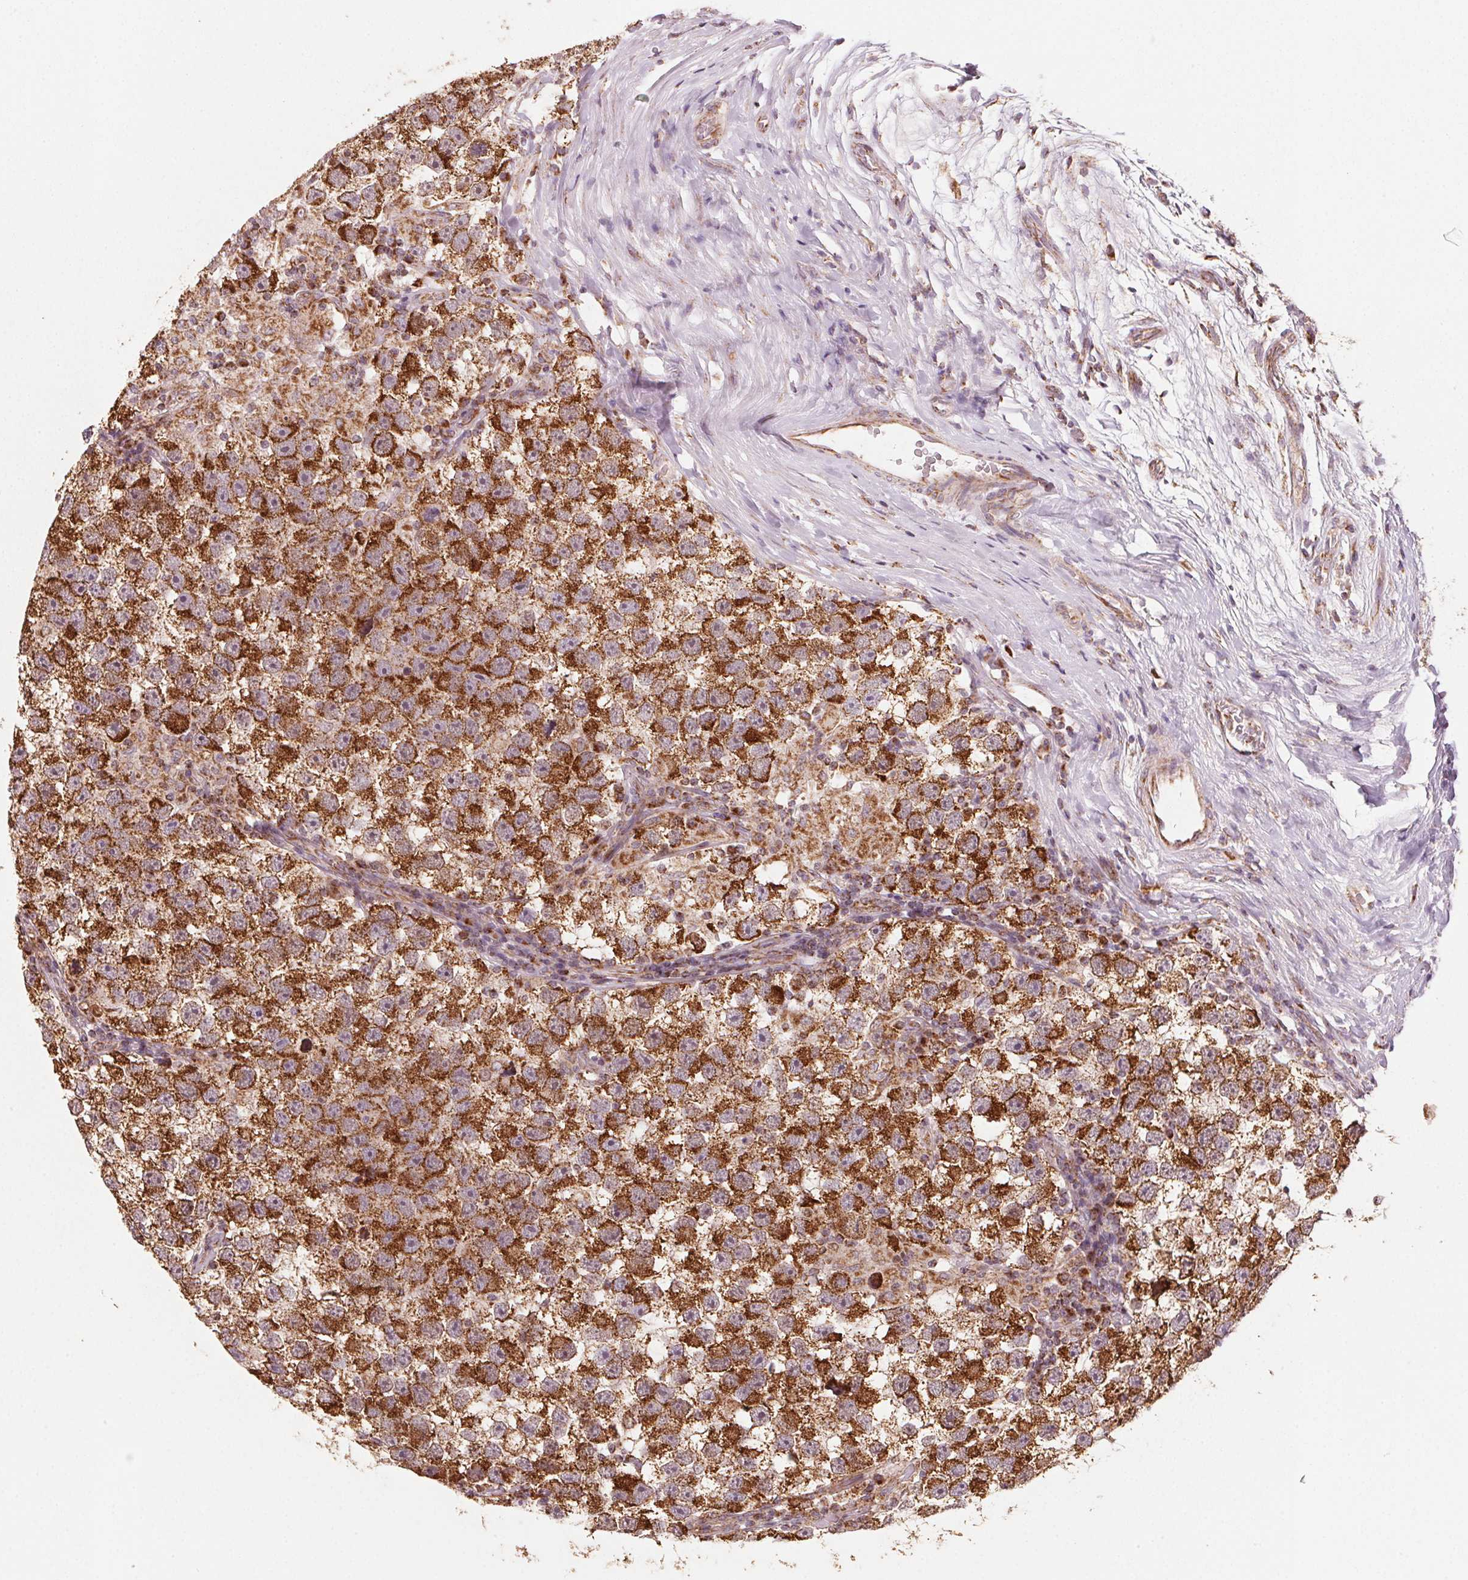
{"staining": {"intensity": "strong", "quantity": ">75%", "location": "cytoplasmic/membranous"}, "tissue": "testis cancer", "cell_type": "Tumor cells", "image_type": "cancer", "snomed": [{"axis": "morphology", "description": "Seminoma, NOS"}, {"axis": "topography", "description": "Testis"}], "caption": "An image of testis seminoma stained for a protein shows strong cytoplasmic/membranous brown staining in tumor cells. The staining is performed using DAB (3,3'-diaminobenzidine) brown chromogen to label protein expression. The nuclei are counter-stained blue using hematoxylin.", "gene": "TOMM70", "patient": {"sex": "male", "age": 26}}